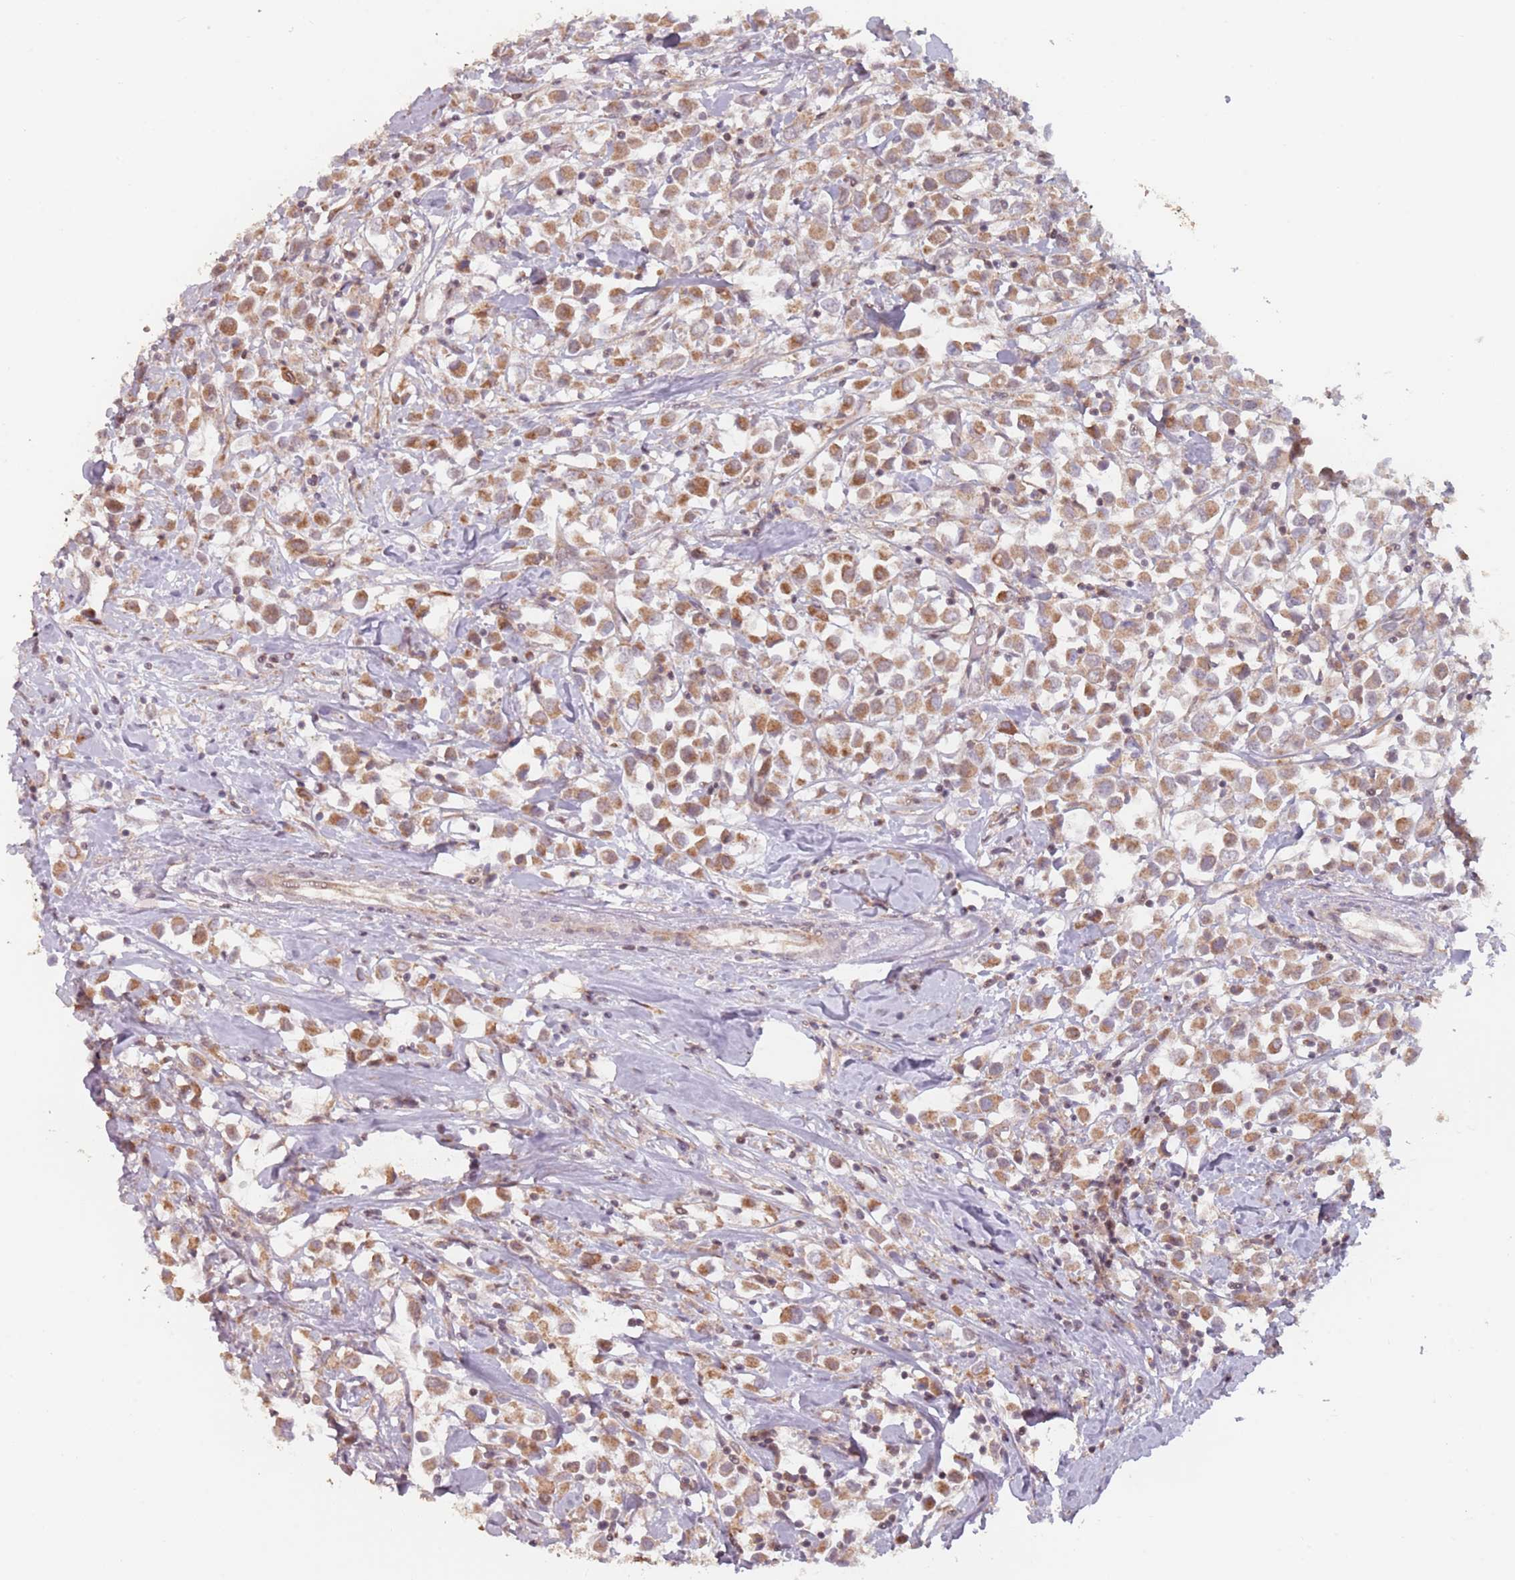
{"staining": {"intensity": "moderate", "quantity": ">75%", "location": "cytoplasmic/membranous"}, "tissue": "breast cancer", "cell_type": "Tumor cells", "image_type": "cancer", "snomed": [{"axis": "morphology", "description": "Duct carcinoma"}, {"axis": "topography", "description": "Breast"}], "caption": "Immunohistochemistry (IHC) (DAB (3,3'-diaminobenzidine)) staining of invasive ductal carcinoma (breast) reveals moderate cytoplasmic/membranous protein positivity in about >75% of tumor cells.", "gene": "VPS52", "patient": {"sex": "female", "age": 61}}